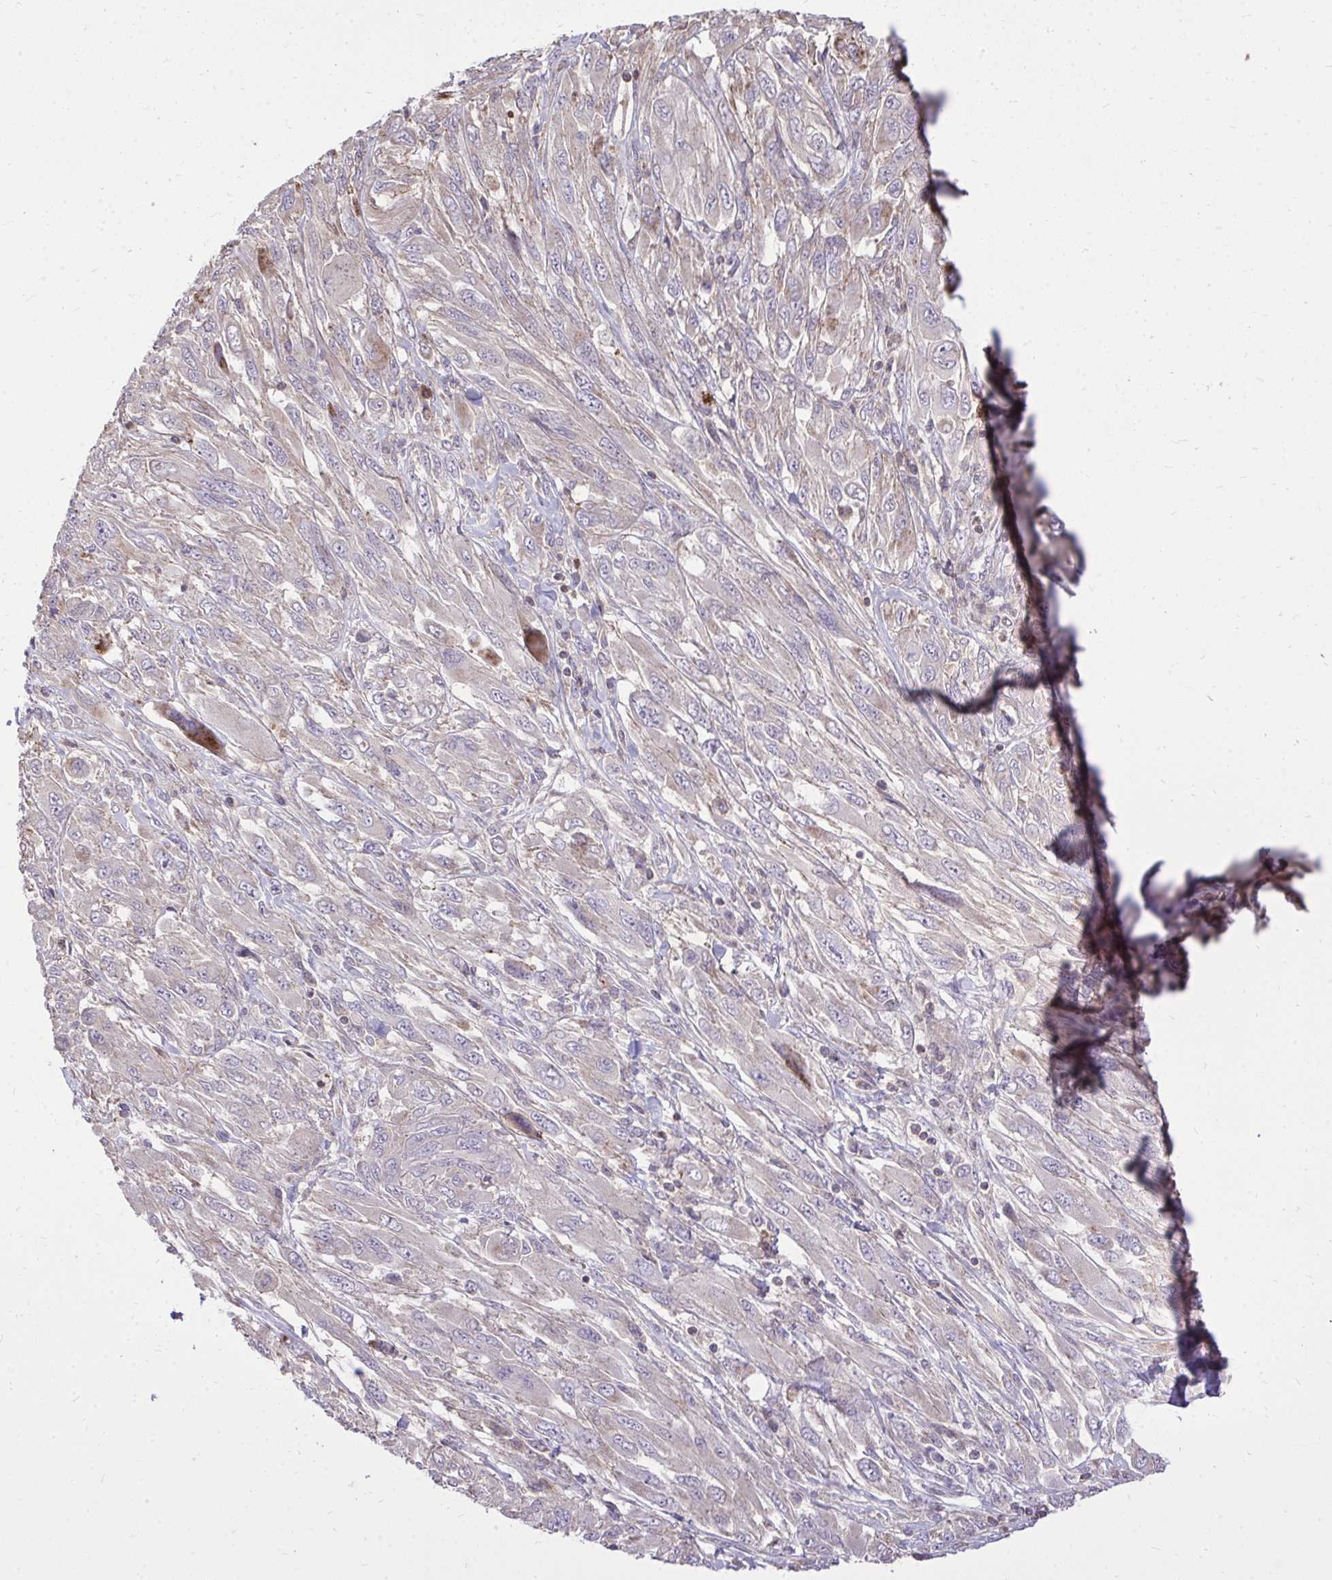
{"staining": {"intensity": "moderate", "quantity": "<25%", "location": "cytoplasmic/membranous"}, "tissue": "melanoma", "cell_type": "Tumor cells", "image_type": "cancer", "snomed": [{"axis": "morphology", "description": "Malignant melanoma, NOS"}, {"axis": "topography", "description": "Skin"}], "caption": "An immunohistochemistry image of neoplastic tissue is shown. Protein staining in brown highlights moderate cytoplasmic/membranous positivity in malignant melanoma within tumor cells. Using DAB (3,3'-diaminobenzidine) (brown) and hematoxylin (blue) stains, captured at high magnification using brightfield microscopy.", "gene": "SLC7A5", "patient": {"sex": "female", "age": 91}}